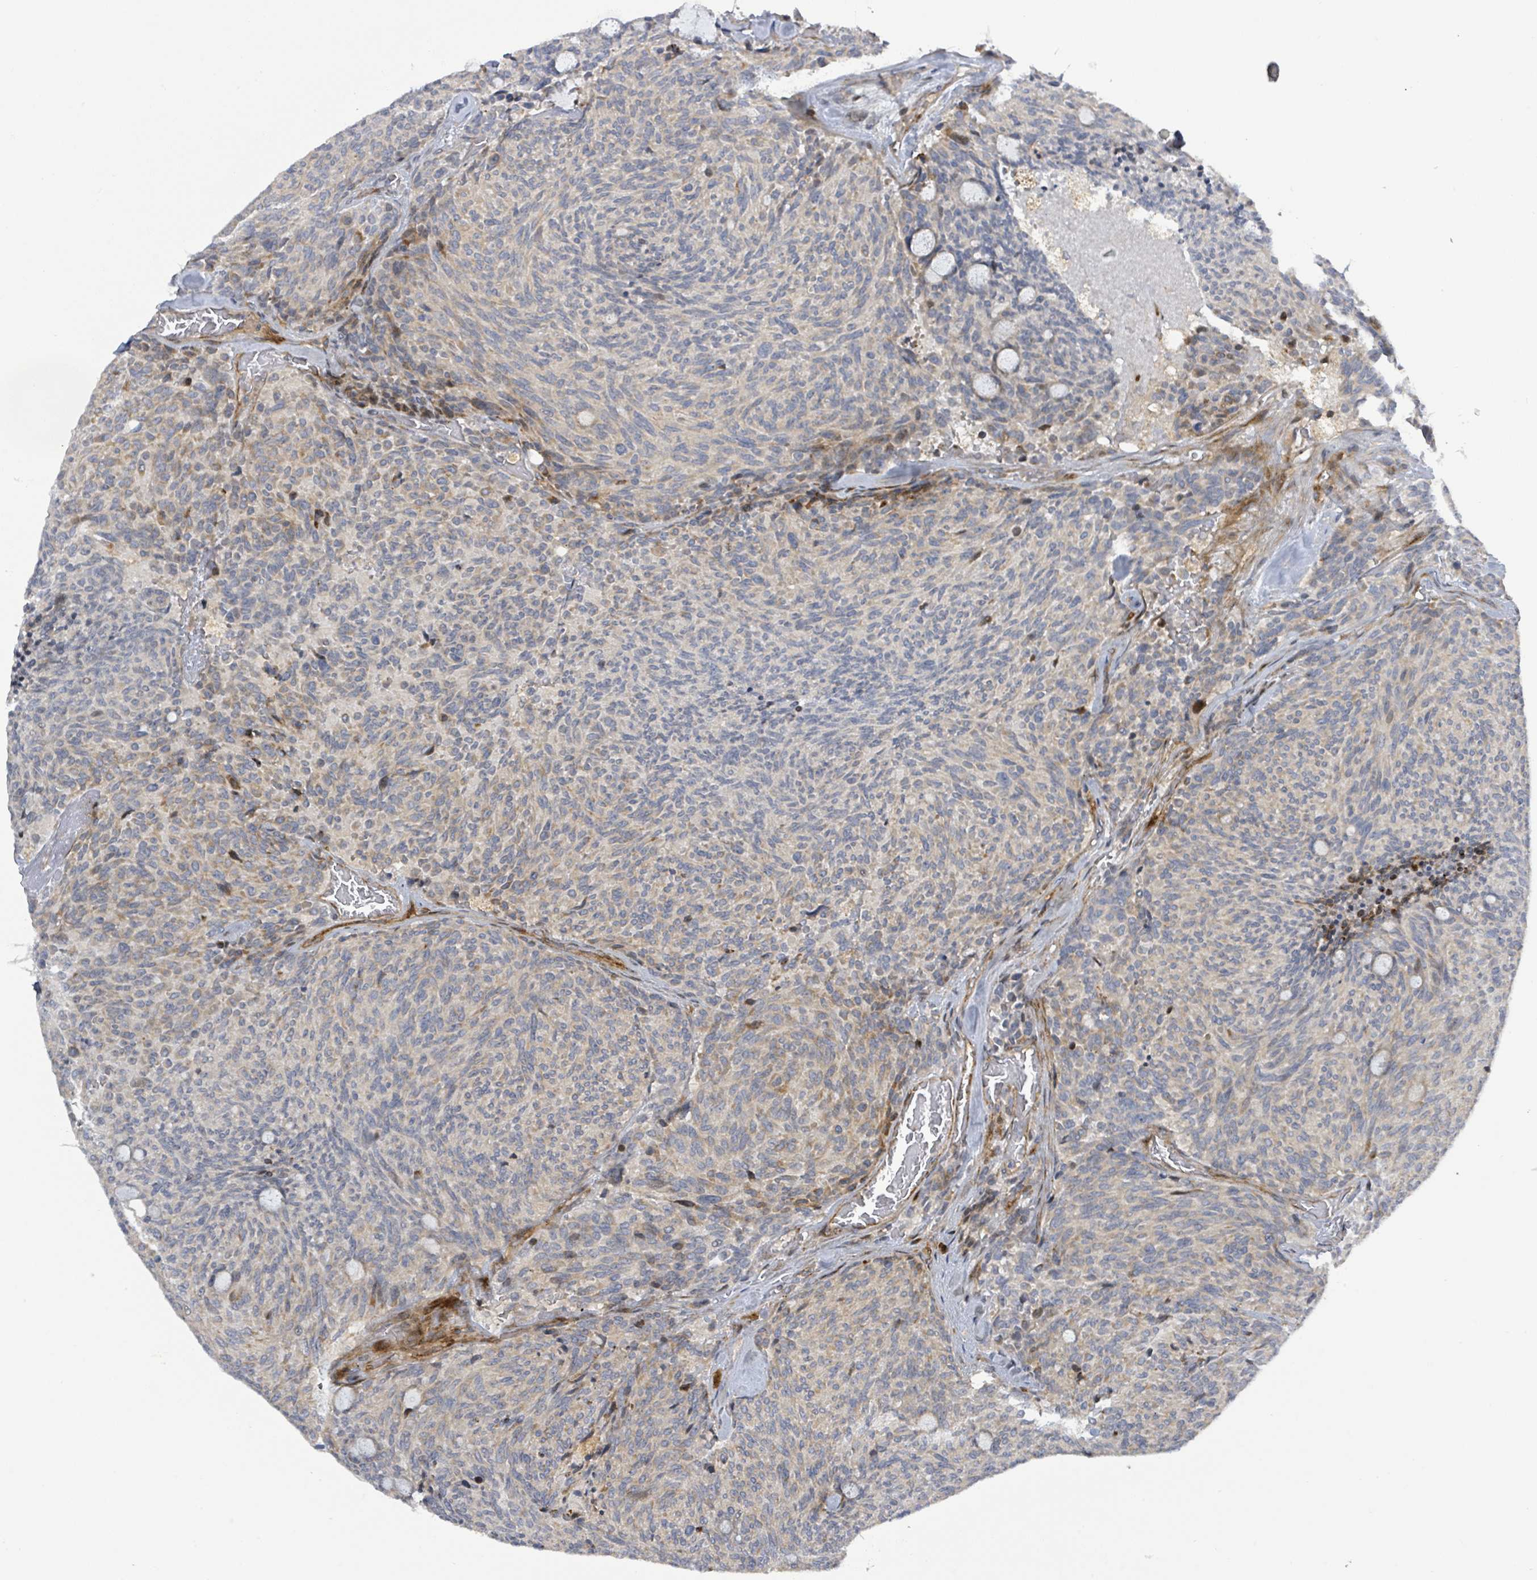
{"staining": {"intensity": "moderate", "quantity": "<25%", "location": "cytoplasmic/membranous"}, "tissue": "carcinoid", "cell_type": "Tumor cells", "image_type": "cancer", "snomed": [{"axis": "morphology", "description": "Carcinoid, malignant, NOS"}, {"axis": "topography", "description": "Pancreas"}], "caption": "Moderate cytoplasmic/membranous protein positivity is present in about <25% of tumor cells in carcinoid.", "gene": "CFAP210", "patient": {"sex": "female", "age": 54}}